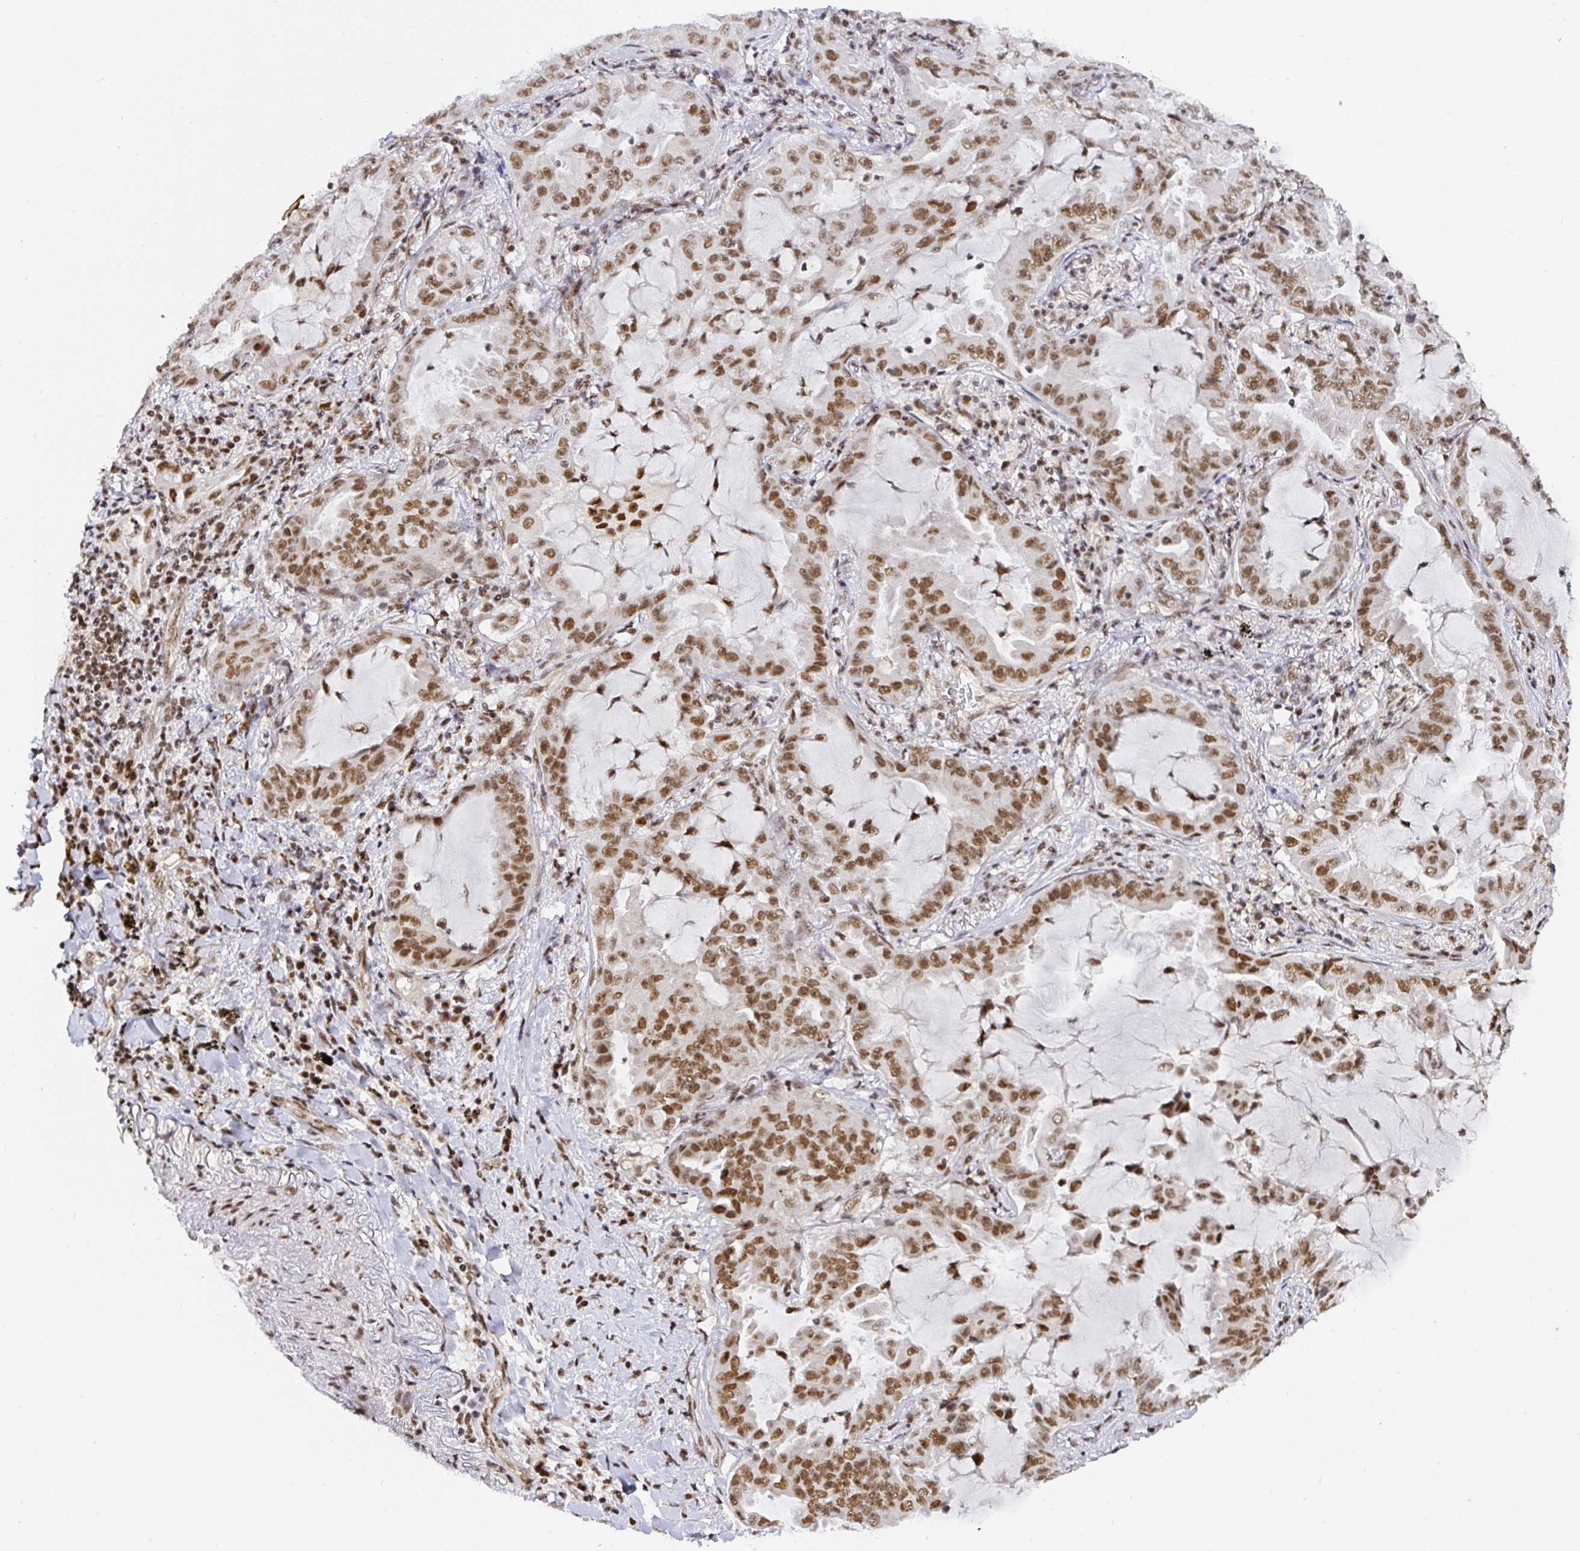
{"staining": {"intensity": "moderate", "quantity": ">75%", "location": "nuclear"}, "tissue": "lung cancer", "cell_type": "Tumor cells", "image_type": "cancer", "snomed": [{"axis": "morphology", "description": "Adenocarcinoma, NOS"}, {"axis": "topography", "description": "Lung"}], "caption": "This micrograph reveals lung cancer (adenocarcinoma) stained with immunohistochemistry to label a protein in brown. The nuclear of tumor cells show moderate positivity for the protein. Nuclei are counter-stained blue.", "gene": "USF1", "patient": {"sex": "female", "age": 52}}